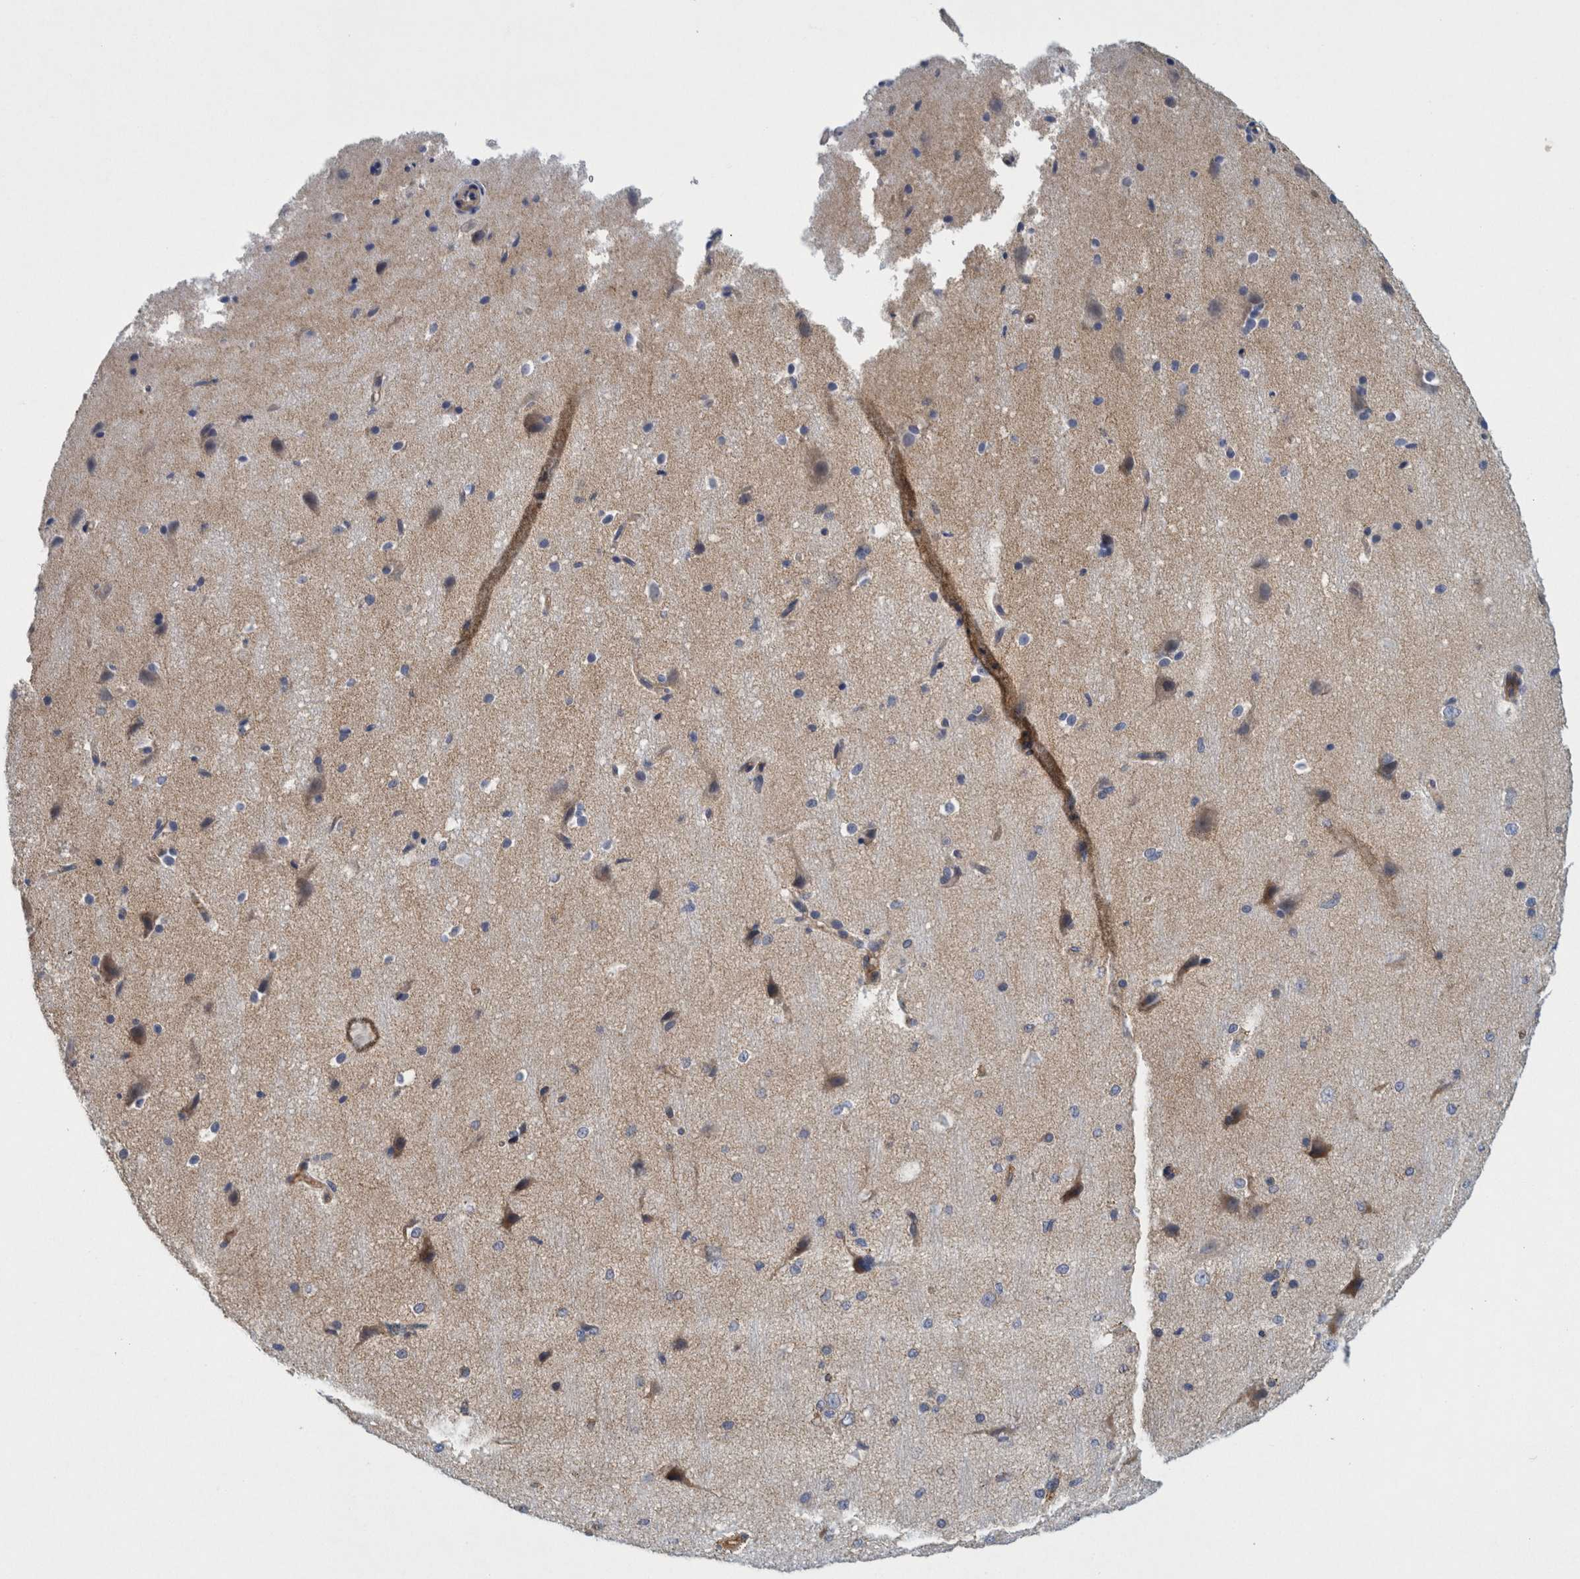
{"staining": {"intensity": "negative", "quantity": "none", "location": "none"}, "tissue": "cerebral cortex", "cell_type": "Endothelial cells", "image_type": "normal", "snomed": [{"axis": "morphology", "description": "Normal tissue, NOS"}, {"axis": "morphology", "description": "Developmental malformation"}, {"axis": "topography", "description": "Cerebral cortex"}], "caption": "This histopathology image is of unremarkable cerebral cortex stained with IHC to label a protein in brown with the nuclei are counter-stained blue. There is no staining in endothelial cells. (DAB IHC visualized using brightfield microscopy, high magnification).", "gene": "ZNF324B", "patient": {"sex": "female", "age": 30}}